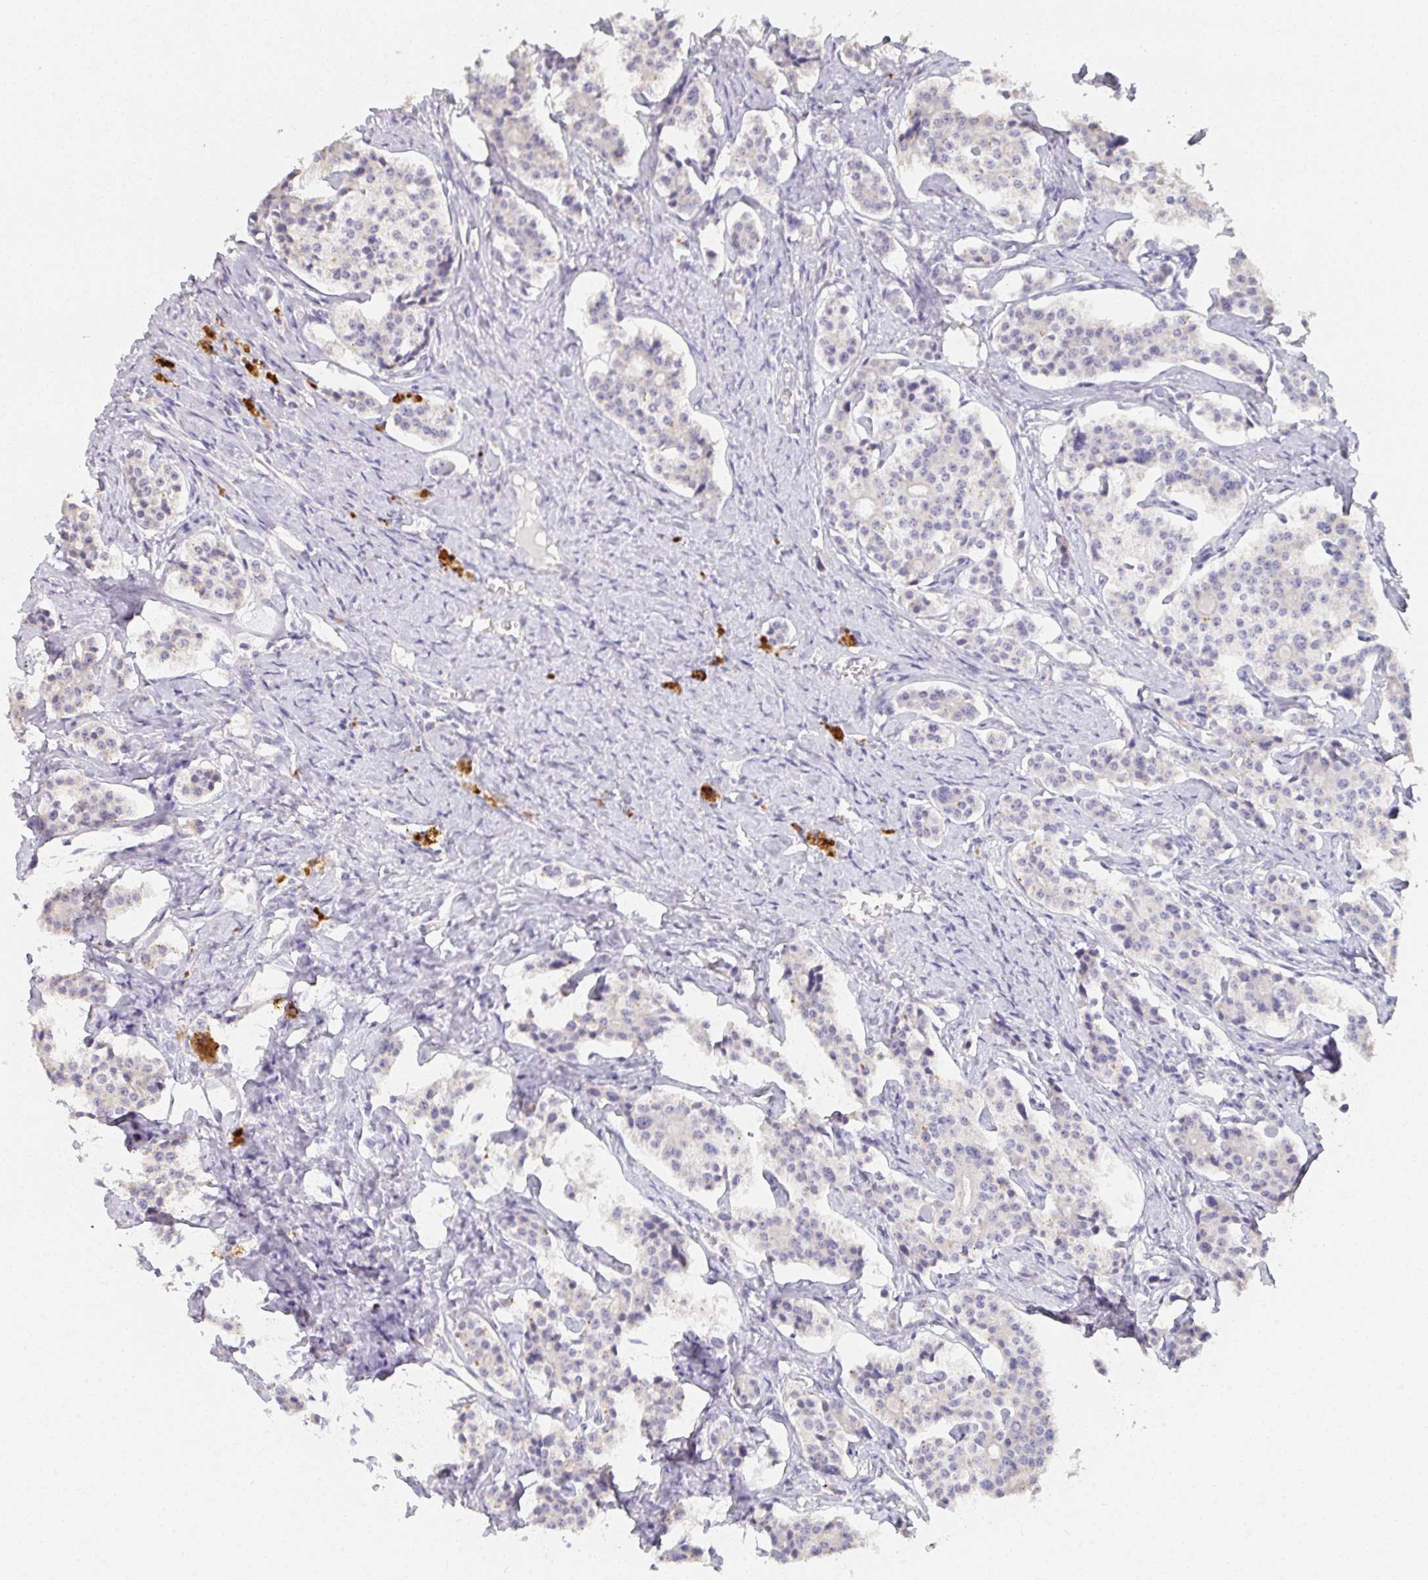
{"staining": {"intensity": "weak", "quantity": "<25%", "location": "cytoplasmic/membranous"}, "tissue": "carcinoid", "cell_type": "Tumor cells", "image_type": "cancer", "snomed": [{"axis": "morphology", "description": "Carcinoid, malignant, NOS"}, {"axis": "topography", "description": "Small intestine"}], "caption": "The photomicrograph shows no significant expression in tumor cells of carcinoid (malignant).", "gene": "TMEM219", "patient": {"sex": "male", "age": 63}}